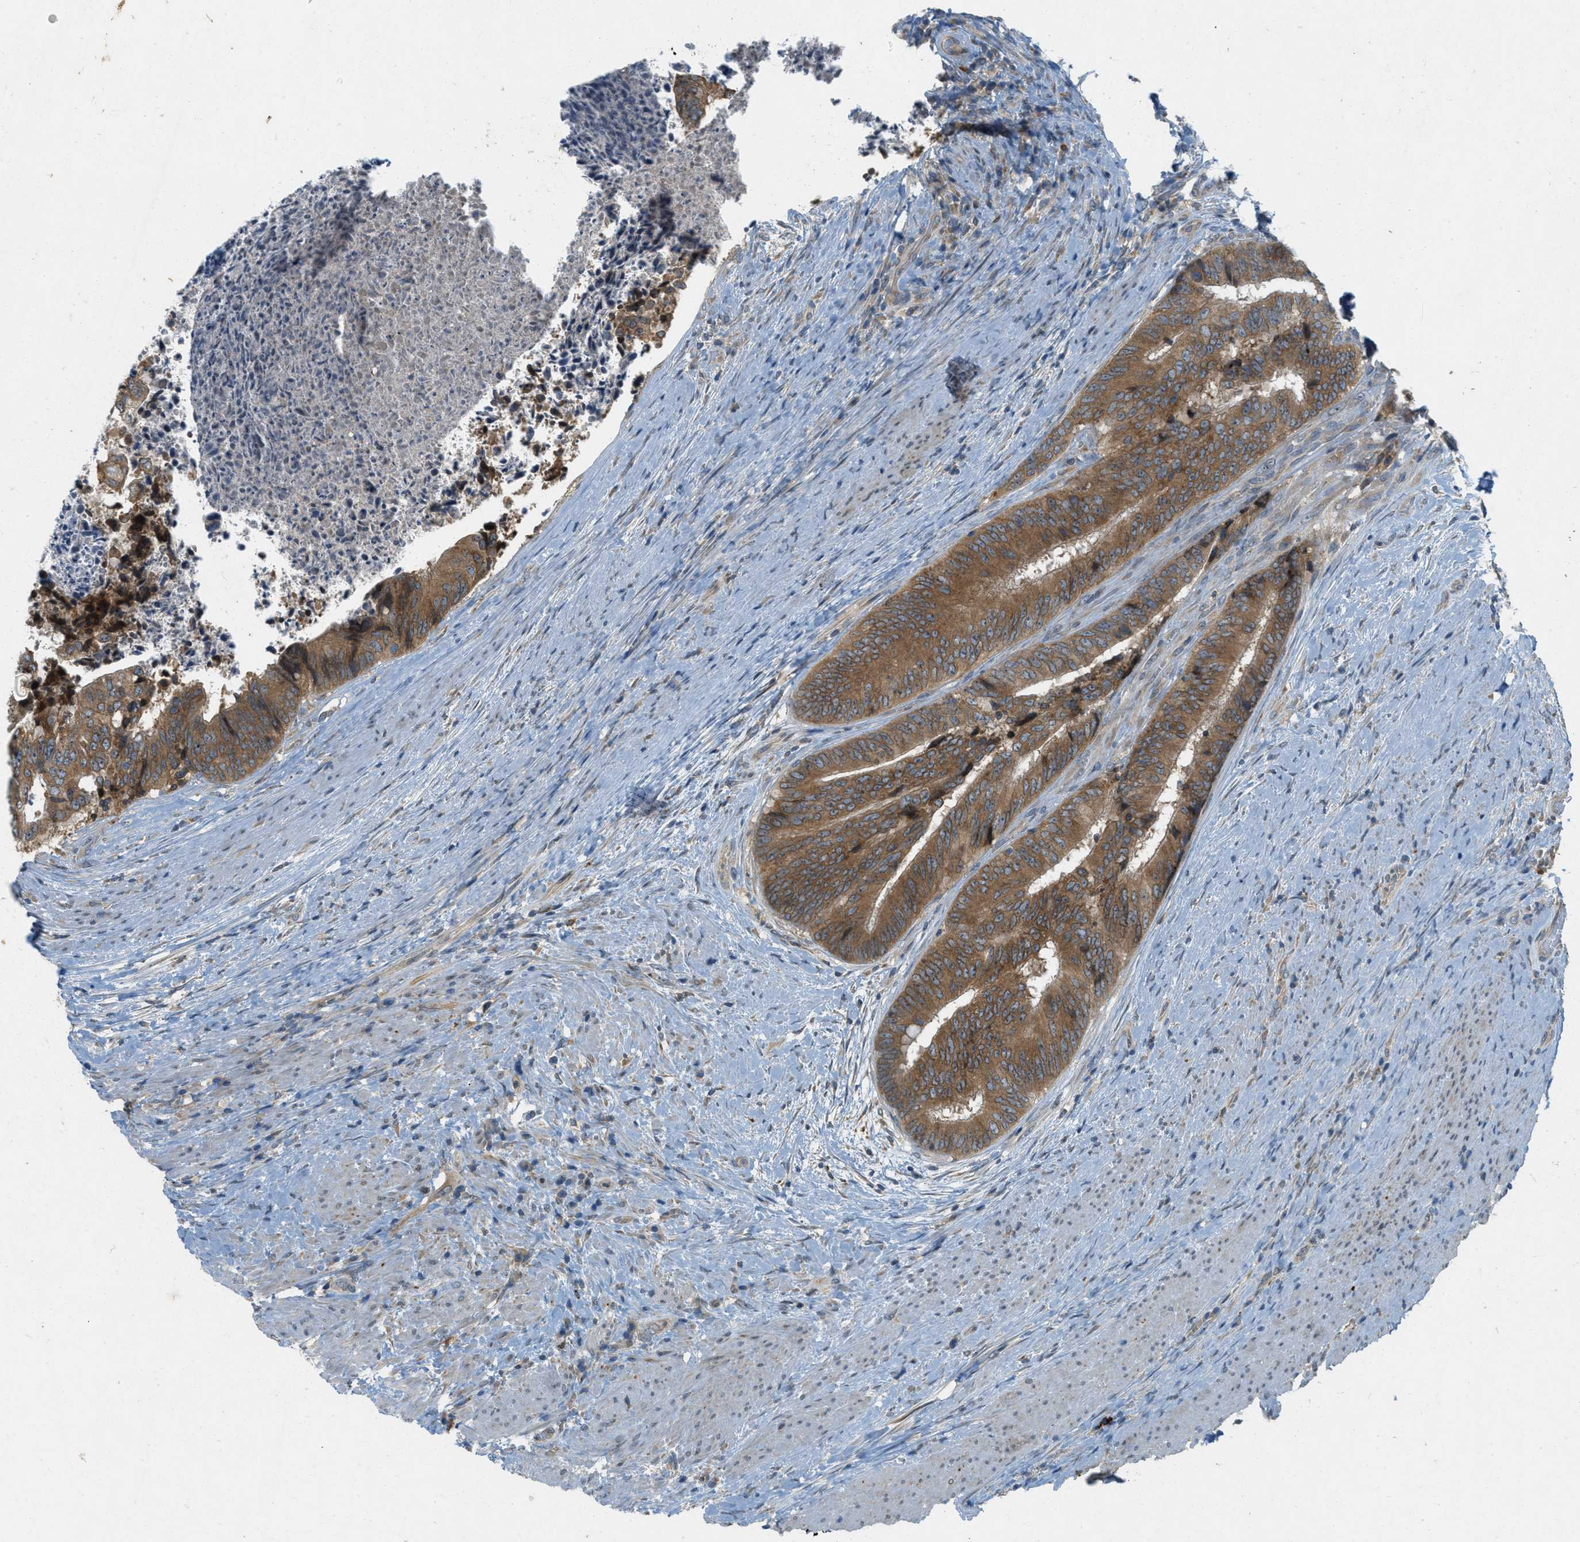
{"staining": {"intensity": "moderate", "quantity": ">75%", "location": "cytoplasmic/membranous"}, "tissue": "colorectal cancer", "cell_type": "Tumor cells", "image_type": "cancer", "snomed": [{"axis": "morphology", "description": "Adenocarcinoma, NOS"}, {"axis": "topography", "description": "Rectum"}], "caption": "This is a micrograph of immunohistochemistry (IHC) staining of colorectal cancer, which shows moderate positivity in the cytoplasmic/membranous of tumor cells.", "gene": "SIGMAR1", "patient": {"sex": "male", "age": 72}}